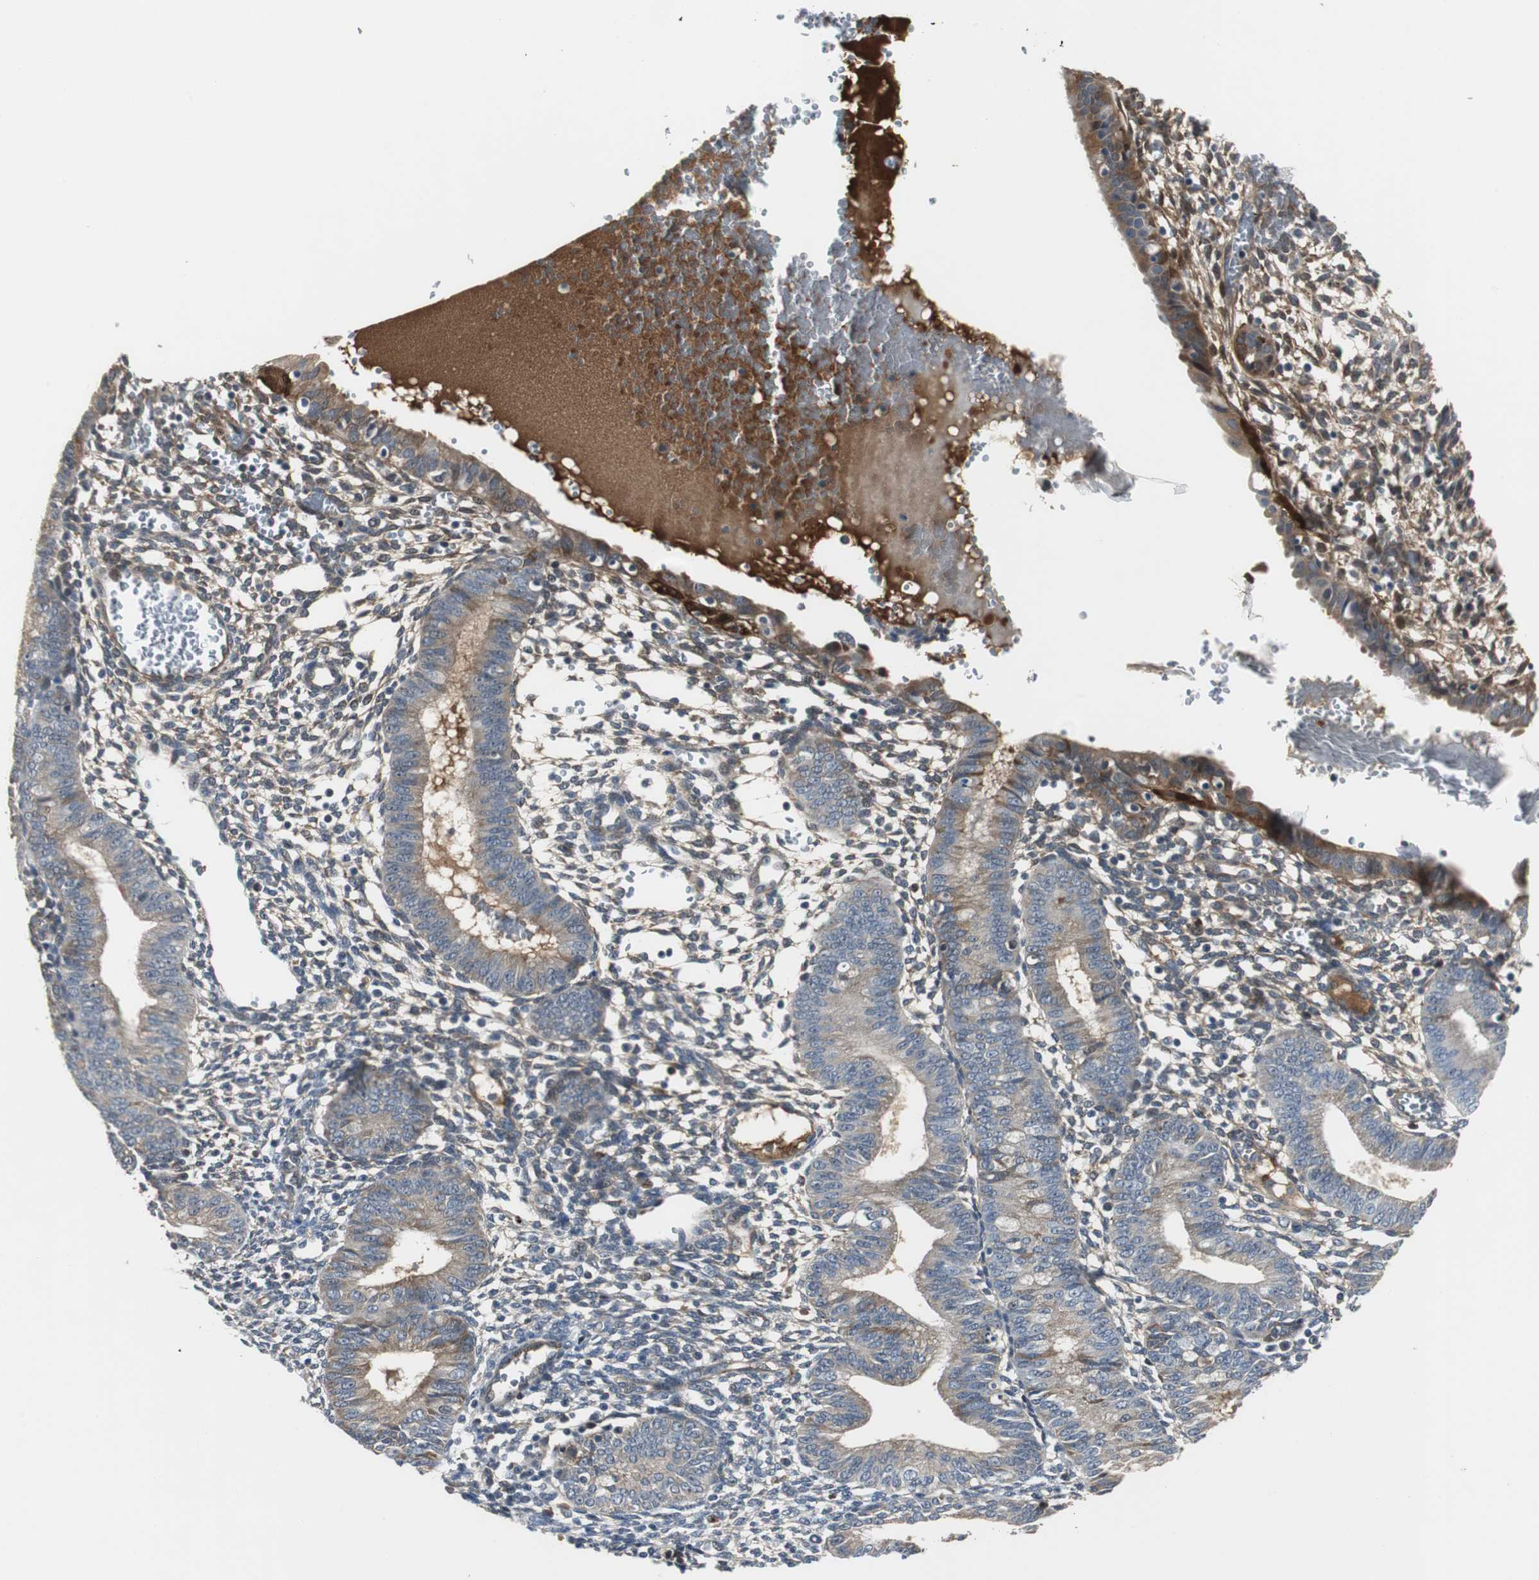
{"staining": {"intensity": "moderate", "quantity": "<25%", "location": "cytoplasmic/membranous"}, "tissue": "endometrium", "cell_type": "Cells in endometrial stroma", "image_type": "normal", "snomed": [{"axis": "morphology", "description": "Normal tissue, NOS"}, {"axis": "topography", "description": "Endometrium"}], "caption": "High-power microscopy captured an immunohistochemistry photomicrograph of unremarkable endometrium, revealing moderate cytoplasmic/membranous expression in approximately <25% of cells in endometrial stroma.", "gene": "FHL2", "patient": {"sex": "female", "age": 61}}